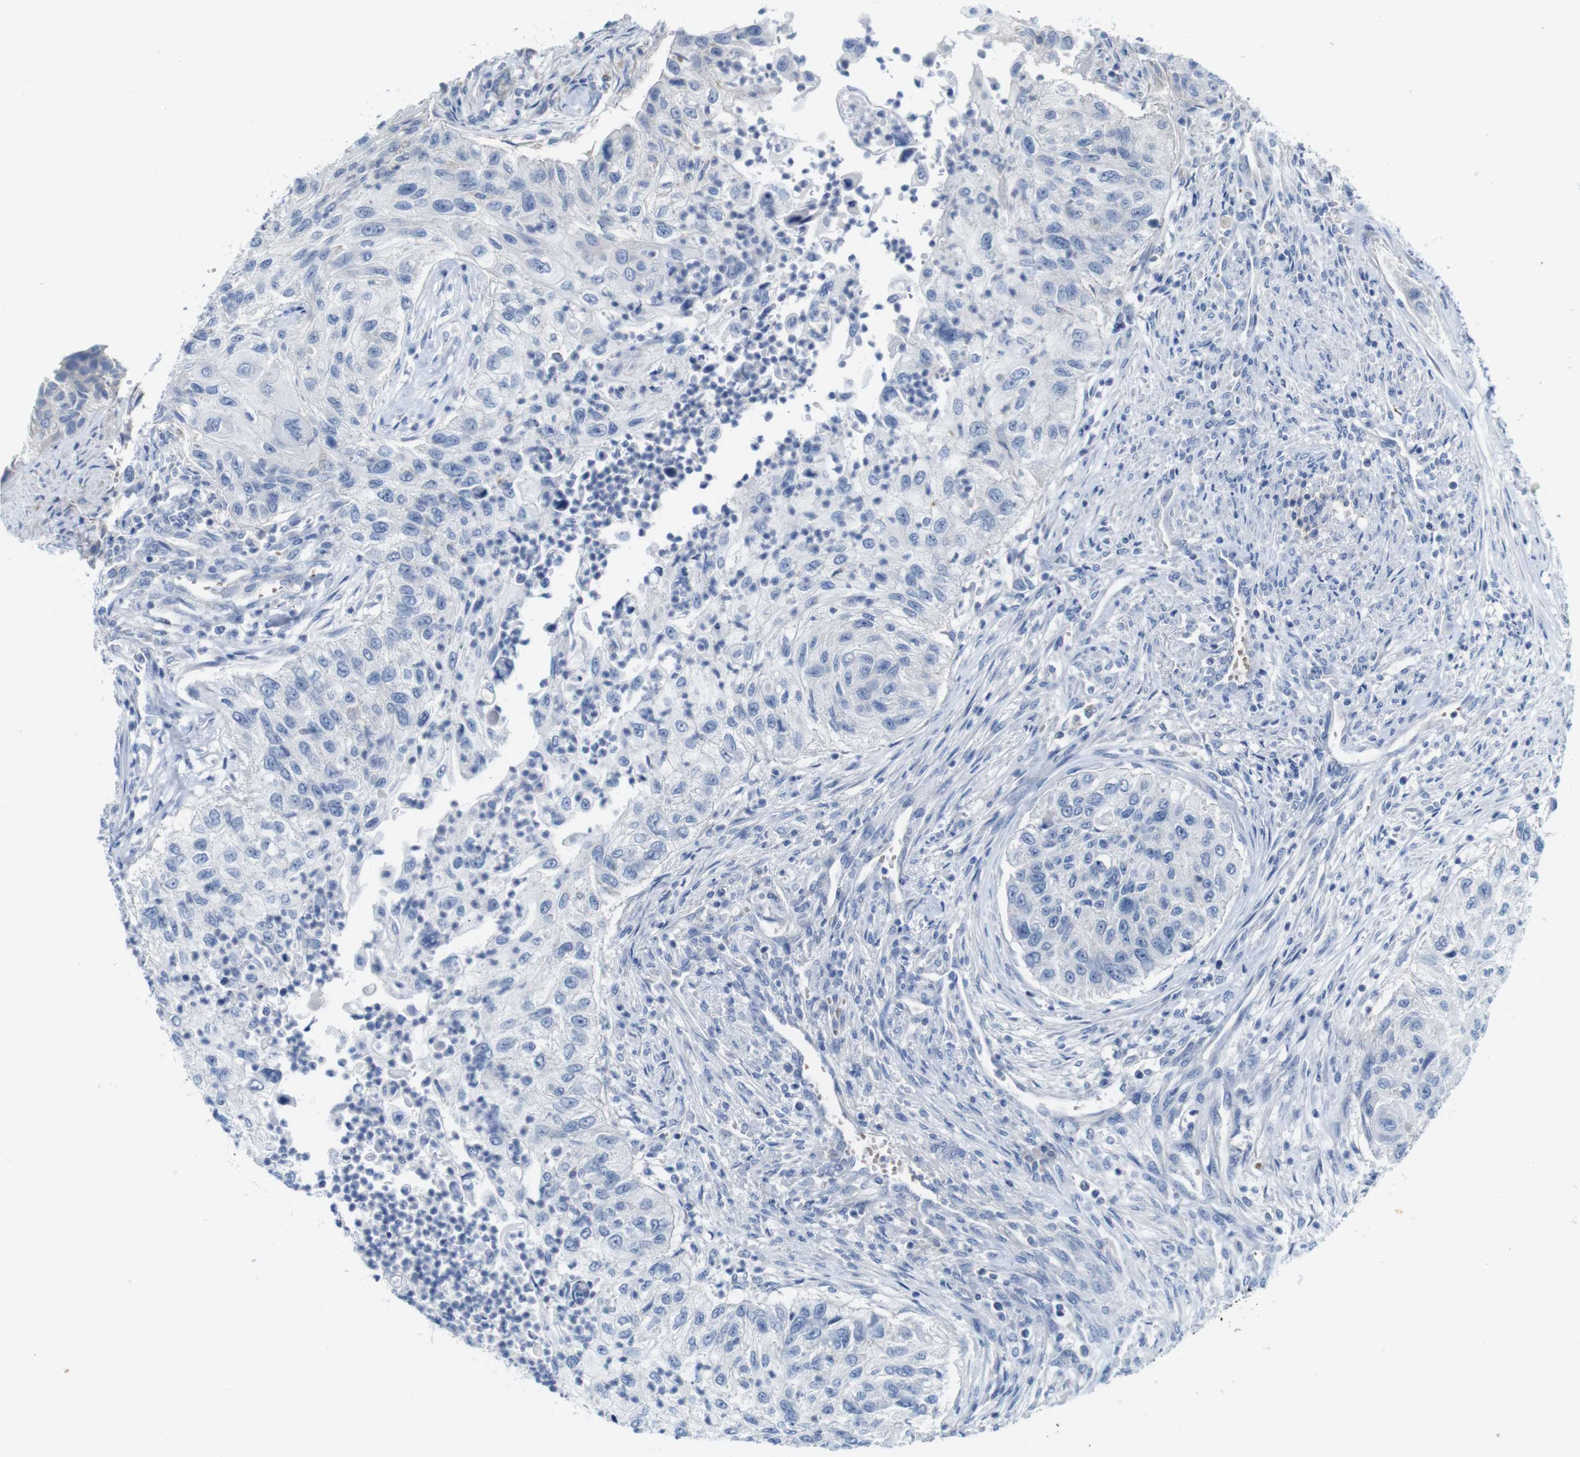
{"staining": {"intensity": "negative", "quantity": "none", "location": "none"}, "tissue": "urothelial cancer", "cell_type": "Tumor cells", "image_type": "cancer", "snomed": [{"axis": "morphology", "description": "Urothelial carcinoma, High grade"}, {"axis": "topography", "description": "Urinary bladder"}], "caption": "This micrograph is of high-grade urothelial carcinoma stained with IHC to label a protein in brown with the nuclei are counter-stained blue. There is no expression in tumor cells.", "gene": "IGSF8", "patient": {"sex": "female", "age": 60}}